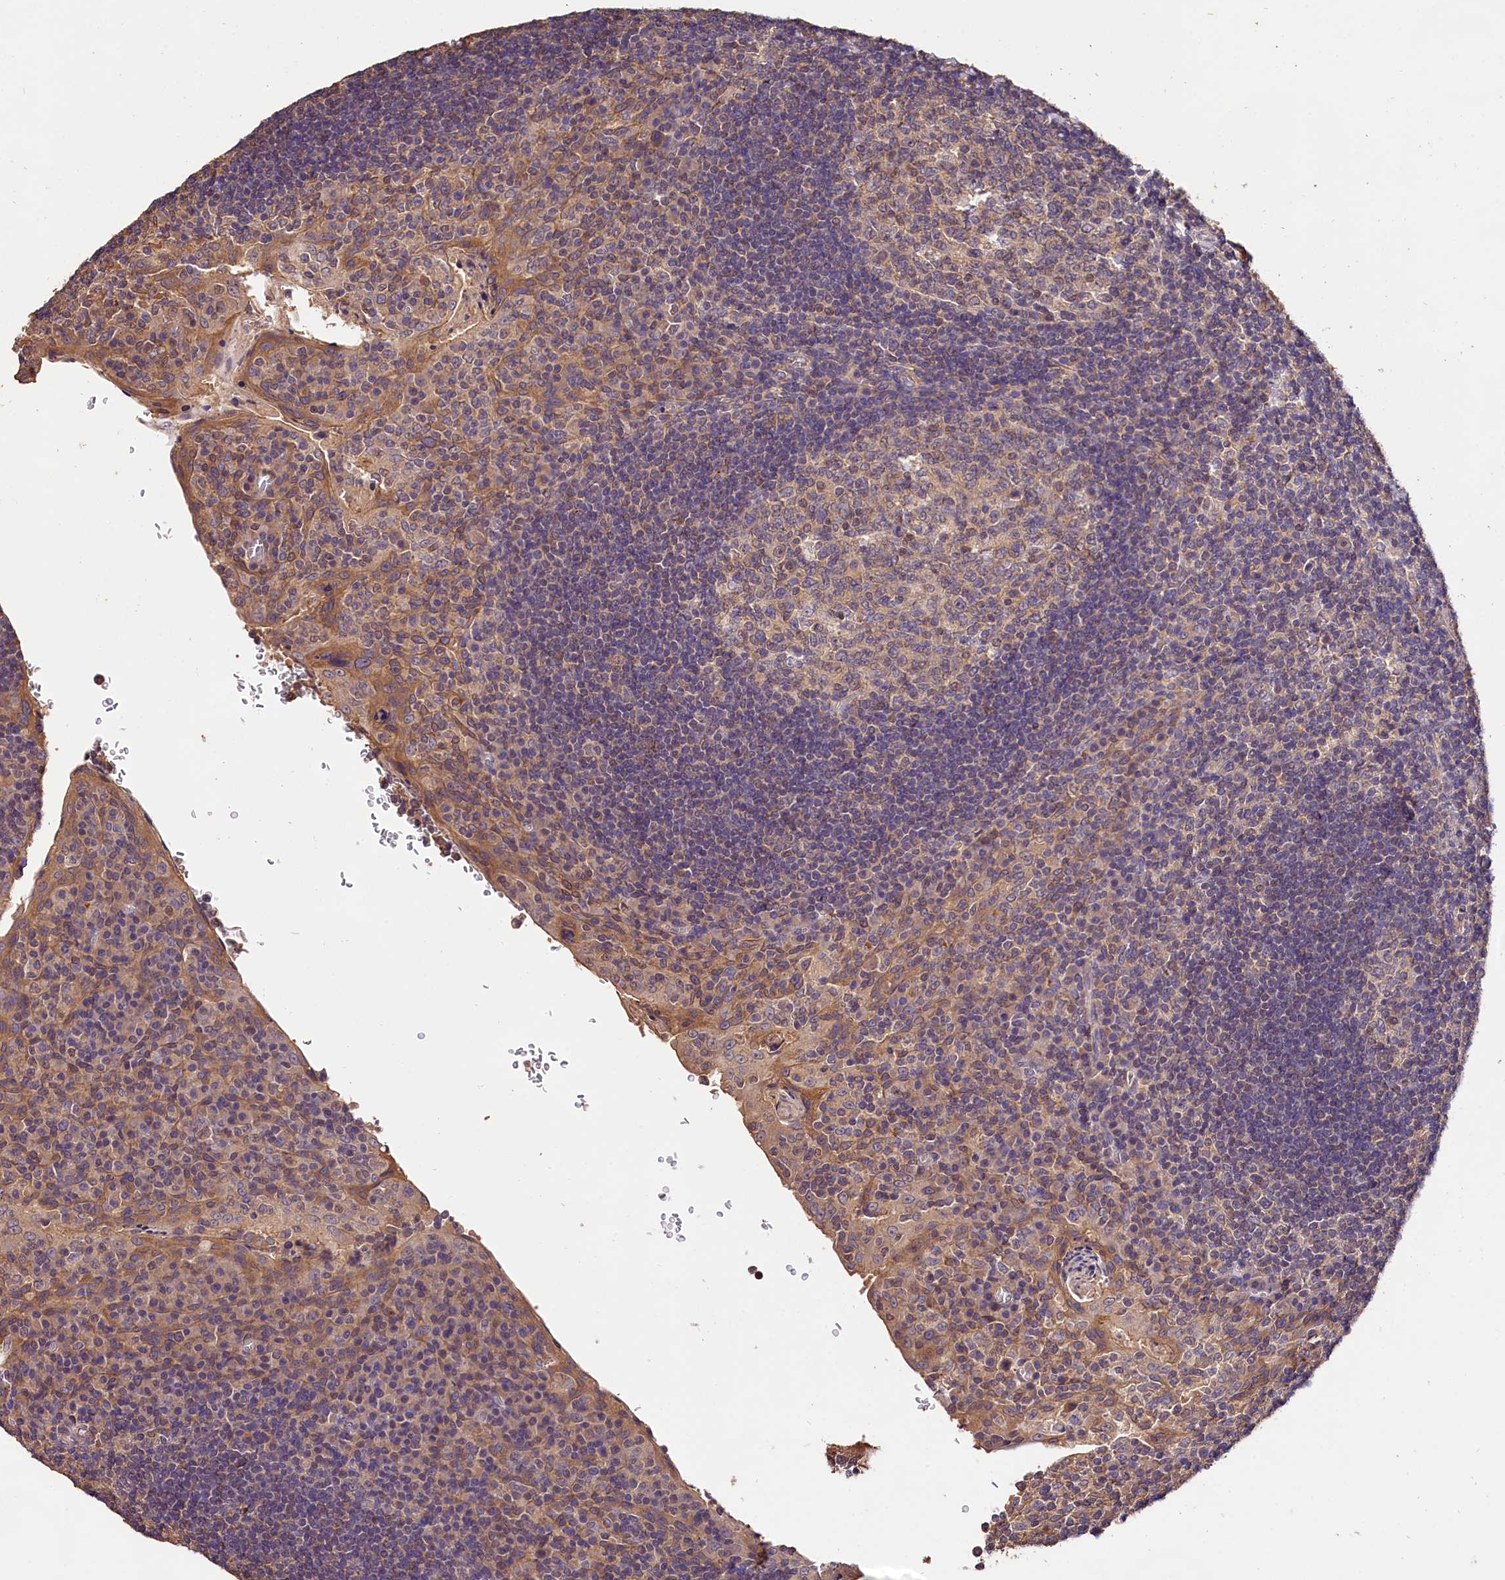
{"staining": {"intensity": "weak", "quantity": "<25%", "location": "cytoplasmic/membranous"}, "tissue": "tonsil", "cell_type": "Germinal center cells", "image_type": "normal", "snomed": [{"axis": "morphology", "description": "Normal tissue, NOS"}, {"axis": "topography", "description": "Tonsil"}], "caption": "High power microscopy micrograph of an immunohistochemistry micrograph of normal tonsil, revealing no significant expression in germinal center cells. (Brightfield microscopy of DAB (3,3'-diaminobenzidine) IHC at high magnification).", "gene": "OAS3", "patient": {"sex": "male", "age": 17}}